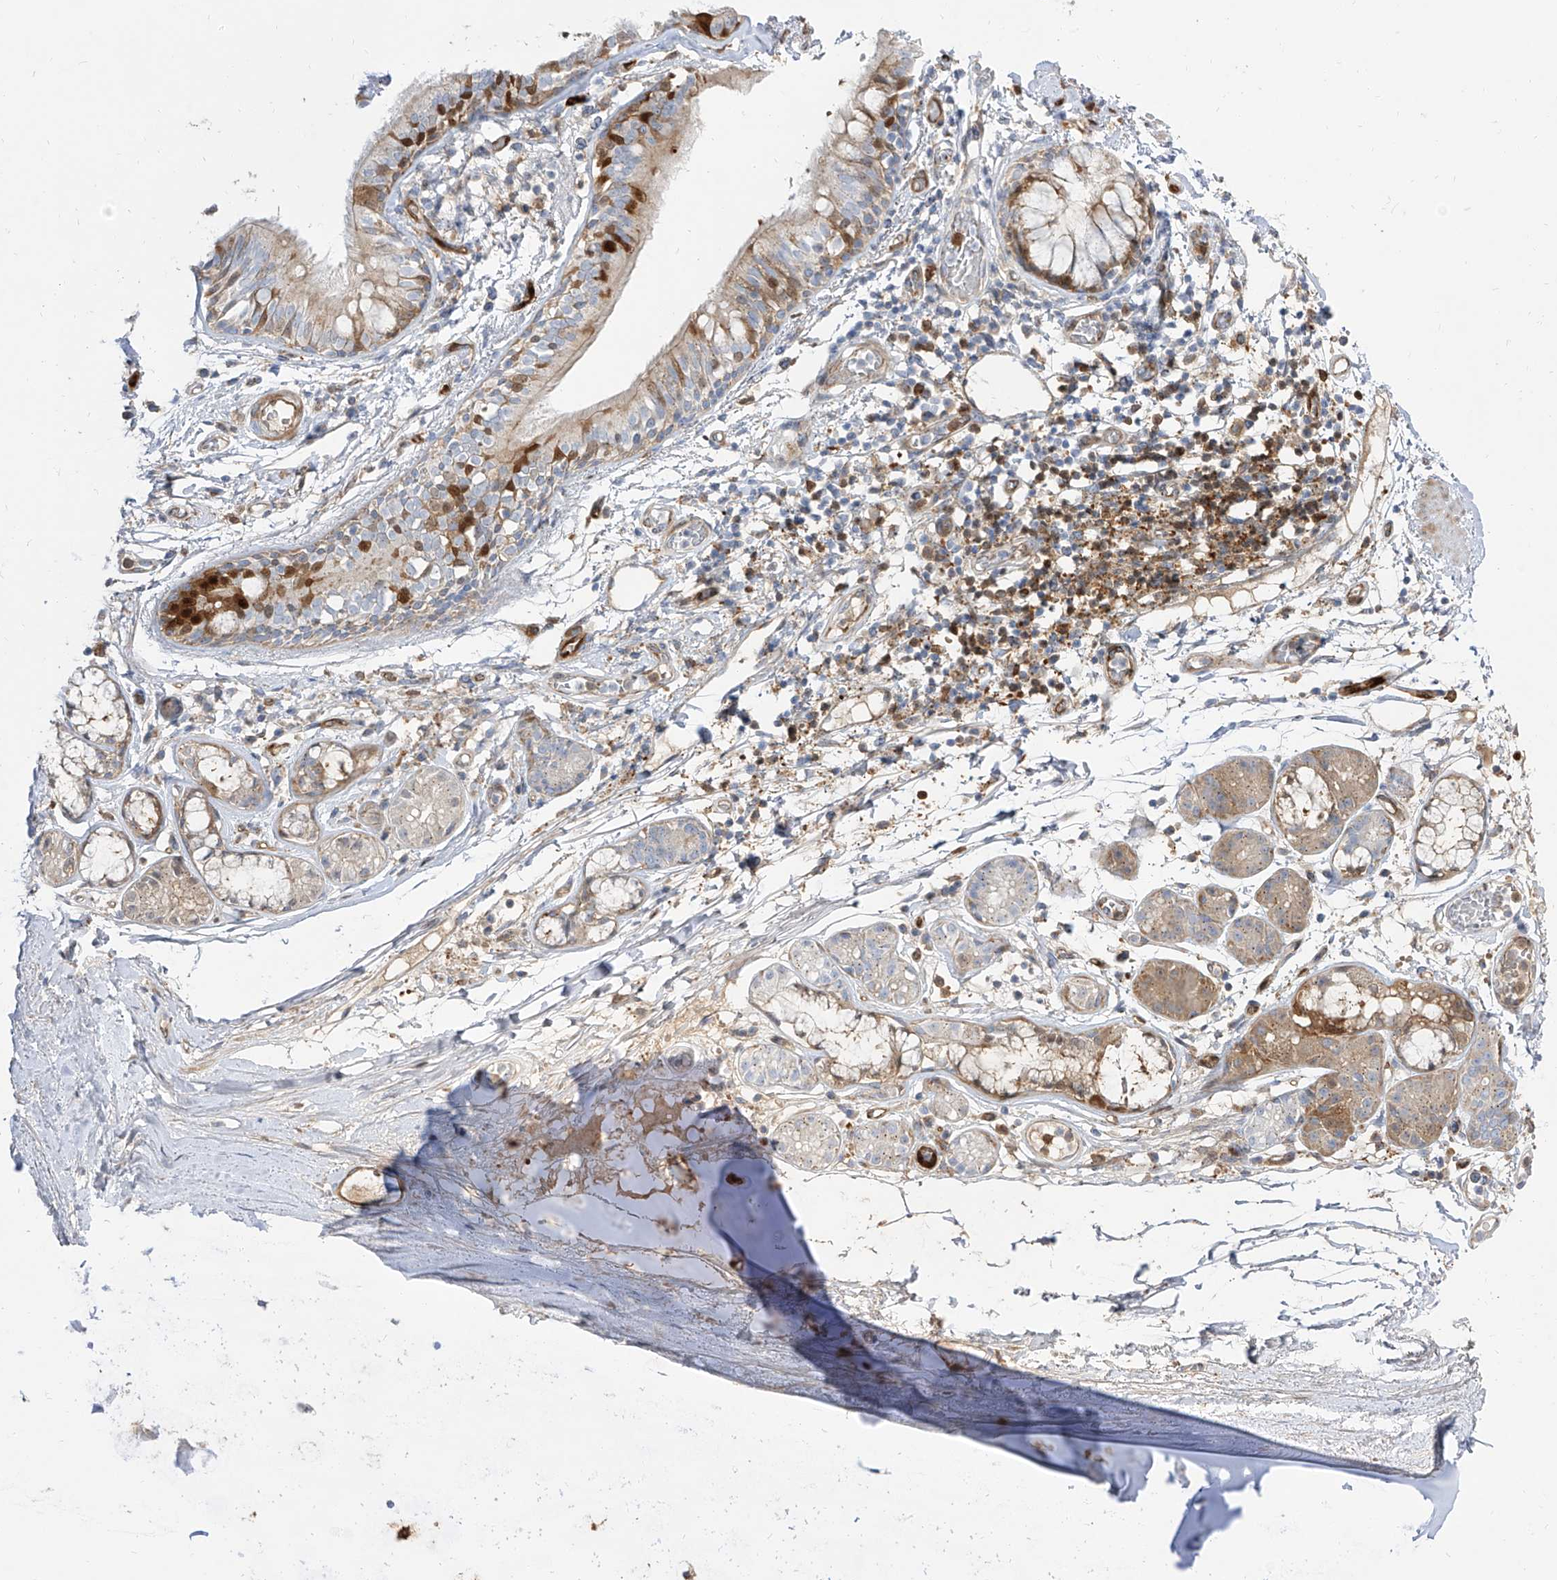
{"staining": {"intensity": "weak", "quantity": ">75%", "location": "cytoplasmic/membranous"}, "tissue": "adipose tissue", "cell_type": "Adipocytes", "image_type": "normal", "snomed": [{"axis": "morphology", "description": "Normal tissue, NOS"}, {"axis": "topography", "description": "Cartilage tissue"}], "caption": "Normal adipose tissue displays weak cytoplasmic/membranous staining in about >75% of adipocytes, visualized by immunohistochemistry.", "gene": "KYNU", "patient": {"sex": "female", "age": 63}}